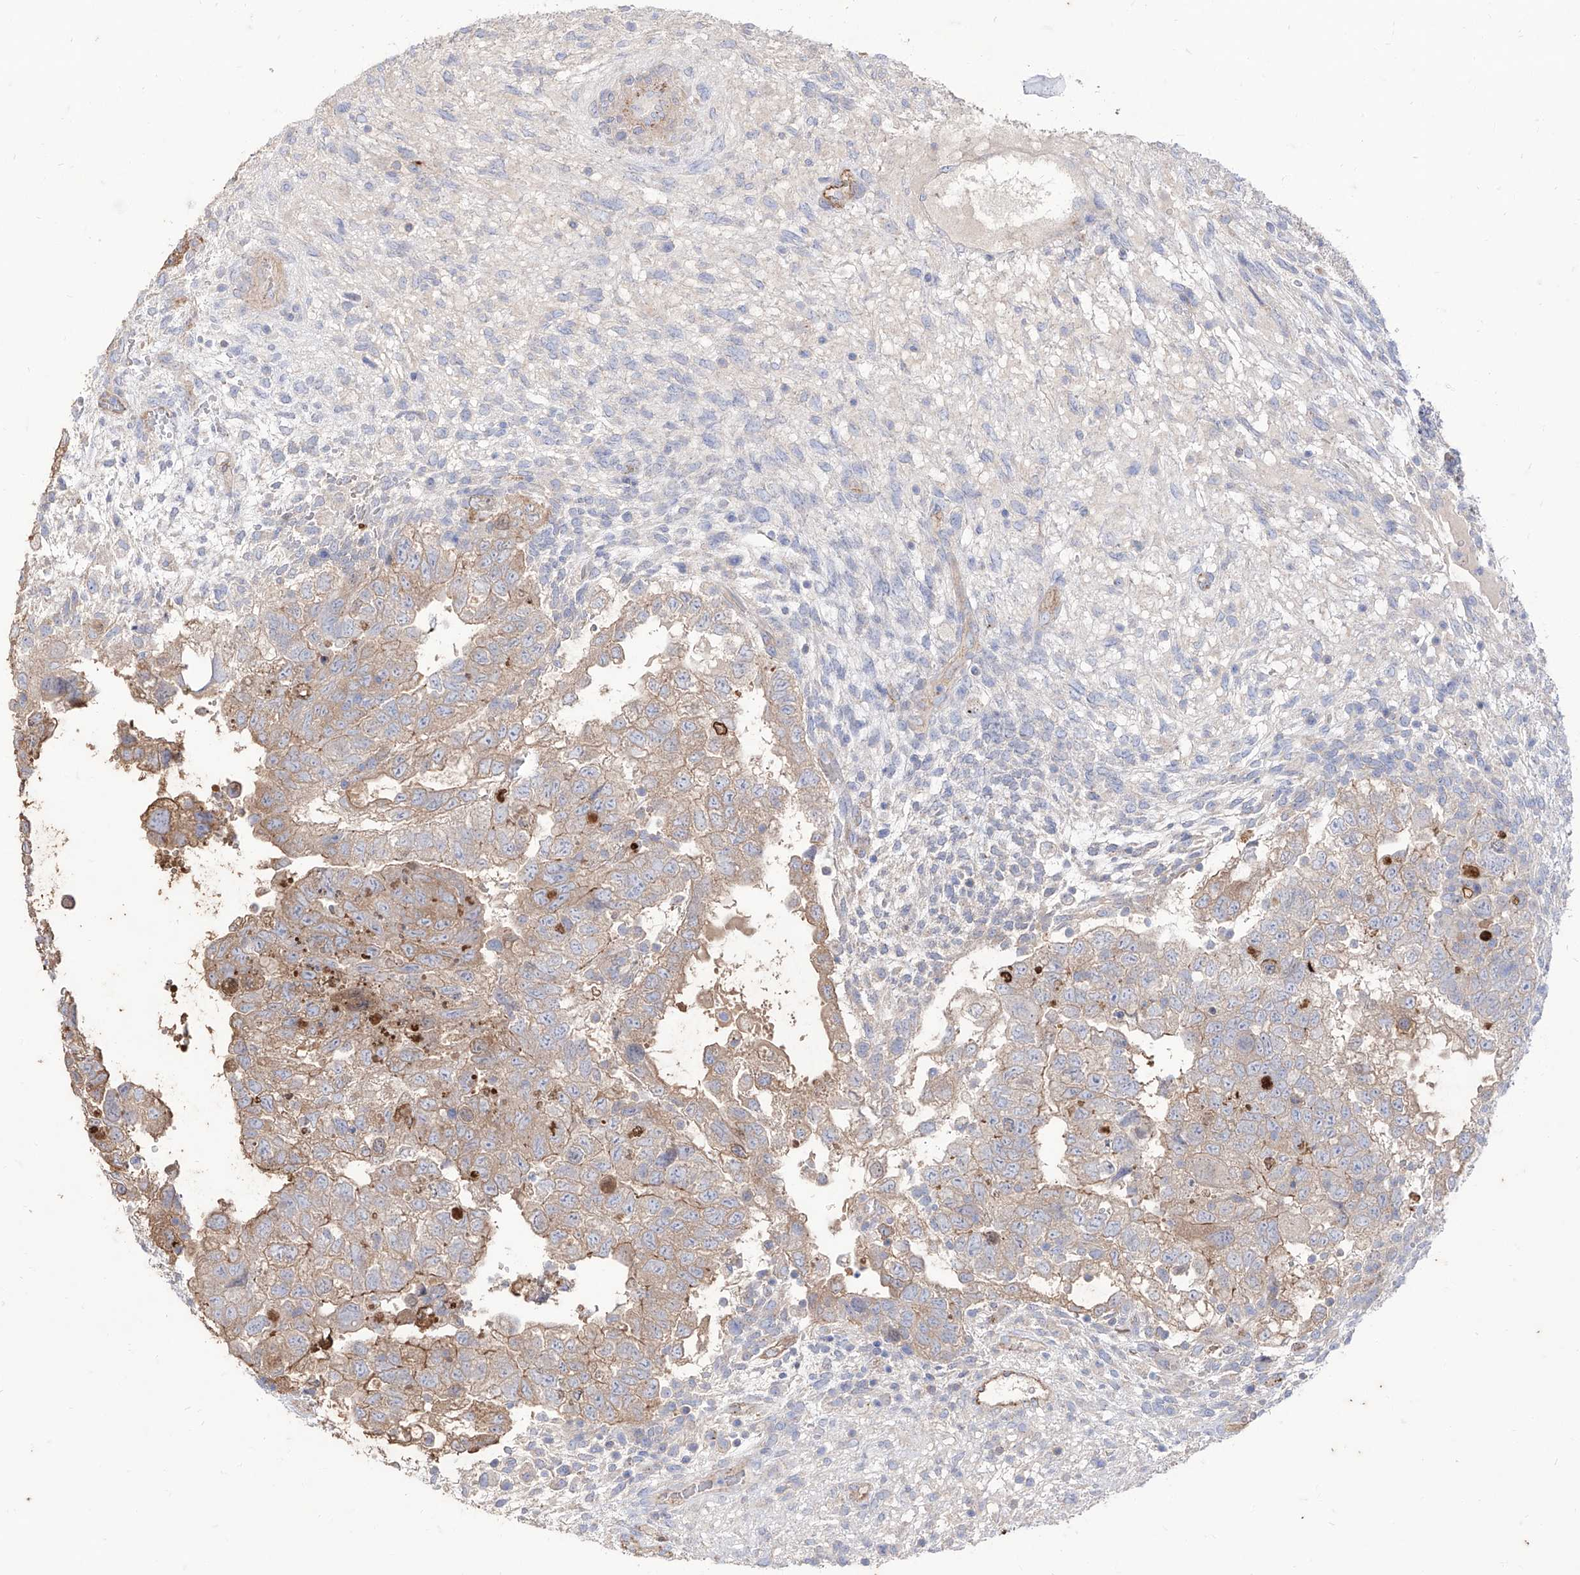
{"staining": {"intensity": "weak", "quantity": ">75%", "location": "cytoplasmic/membranous"}, "tissue": "testis cancer", "cell_type": "Tumor cells", "image_type": "cancer", "snomed": [{"axis": "morphology", "description": "Carcinoma, Embryonal, NOS"}, {"axis": "topography", "description": "Testis"}], "caption": "Testis embryonal carcinoma stained with a brown dye displays weak cytoplasmic/membranous positive staining in approximately >75% of tumor cells.", "gene": "C1orf74", "patient": {"sex": "male", "age": 37}}